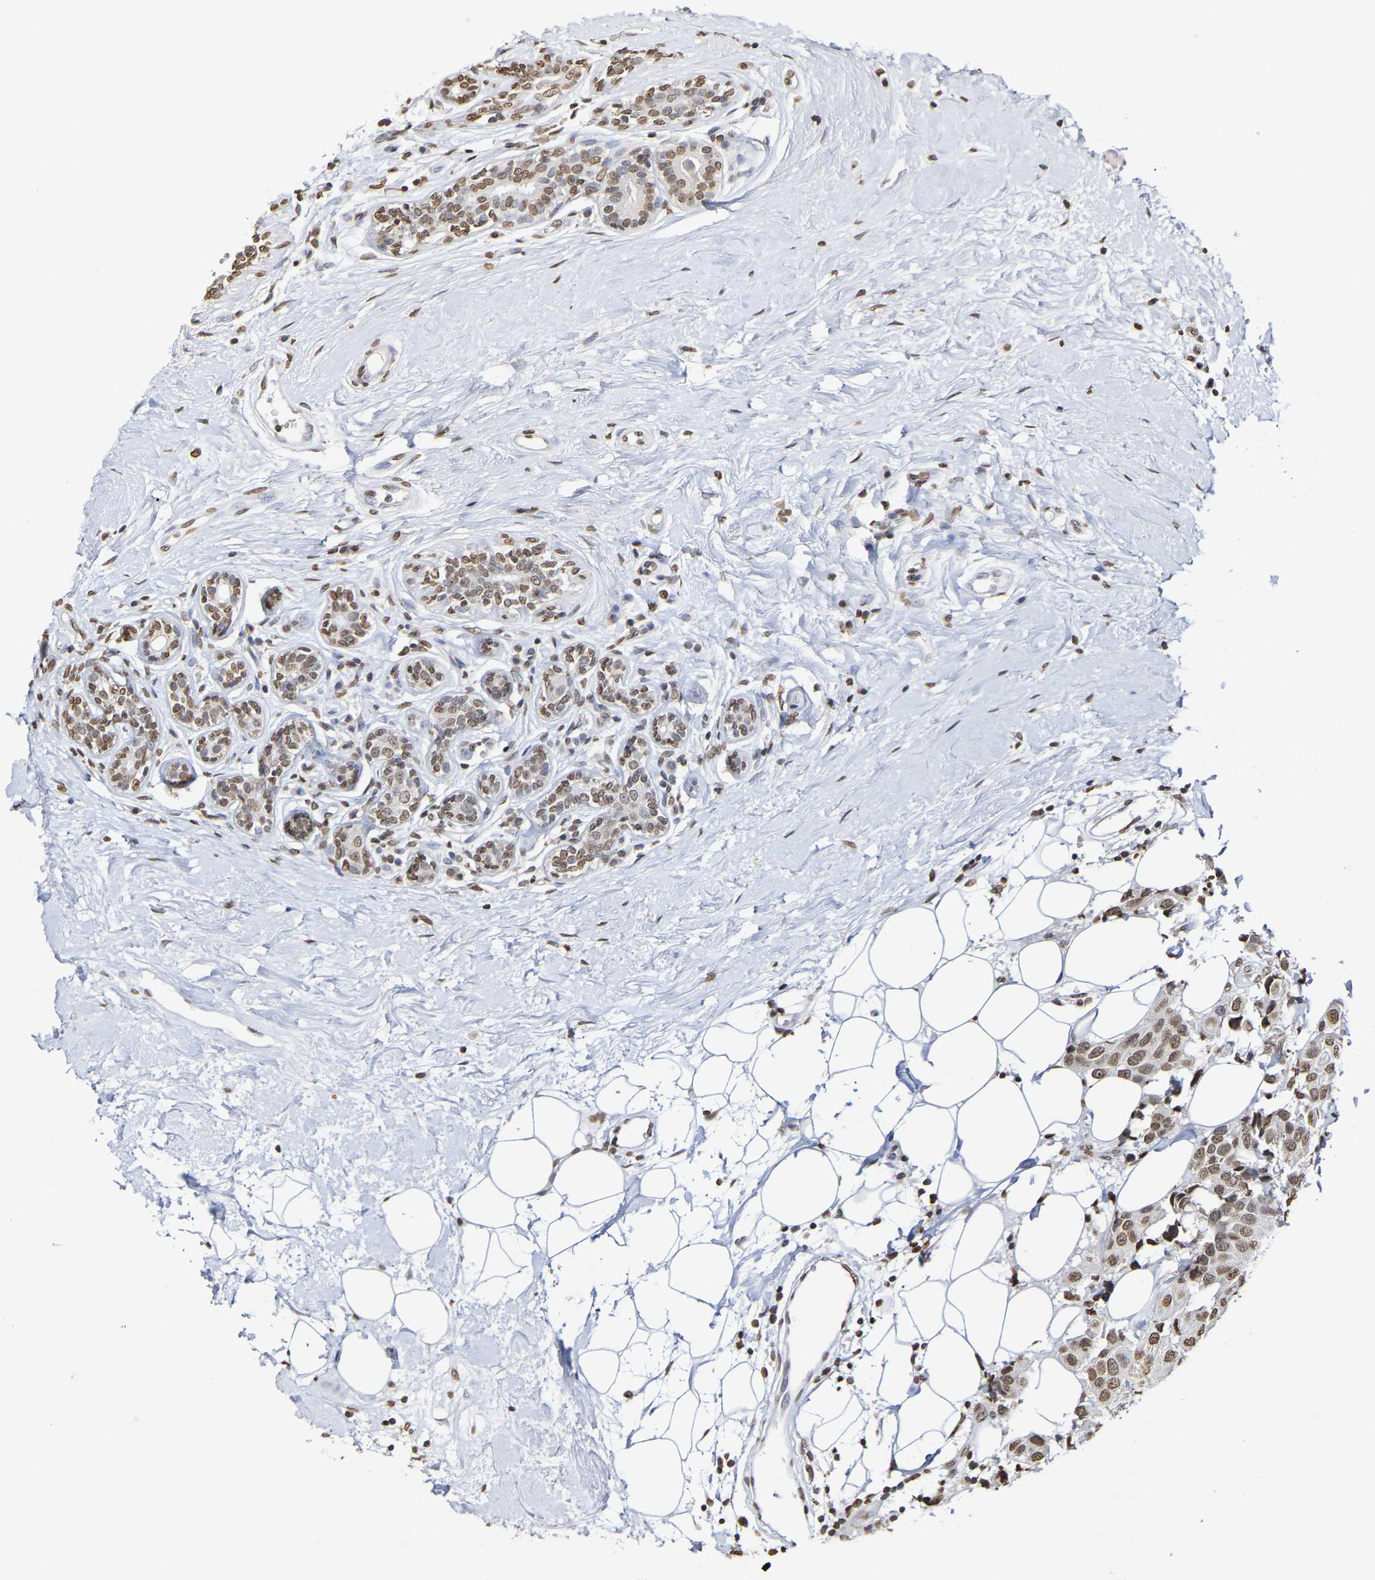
{"staining": {"intensity": "moderate", "quantity": ">75%", "location": "nuclear"}, "tissue": "breast cancer", "cell_type": "Tumor cells", "image_type": "cancer", "snomed": [{"axis": "morphology", "description": "Normal tissue, NOS"}, {"axis": "morphology", "description": "Duct carcinoma"}, {"axis": "topography", "description": "Breast"}], "caption": "This is a micrograph of immunohistochemistry staining of invasive ductal carcinoma (breast), which shows moderate expression in the nuclear of tumor cells.", "gene": "ATF4", "patient": {"sex": "female", "age": 39}}